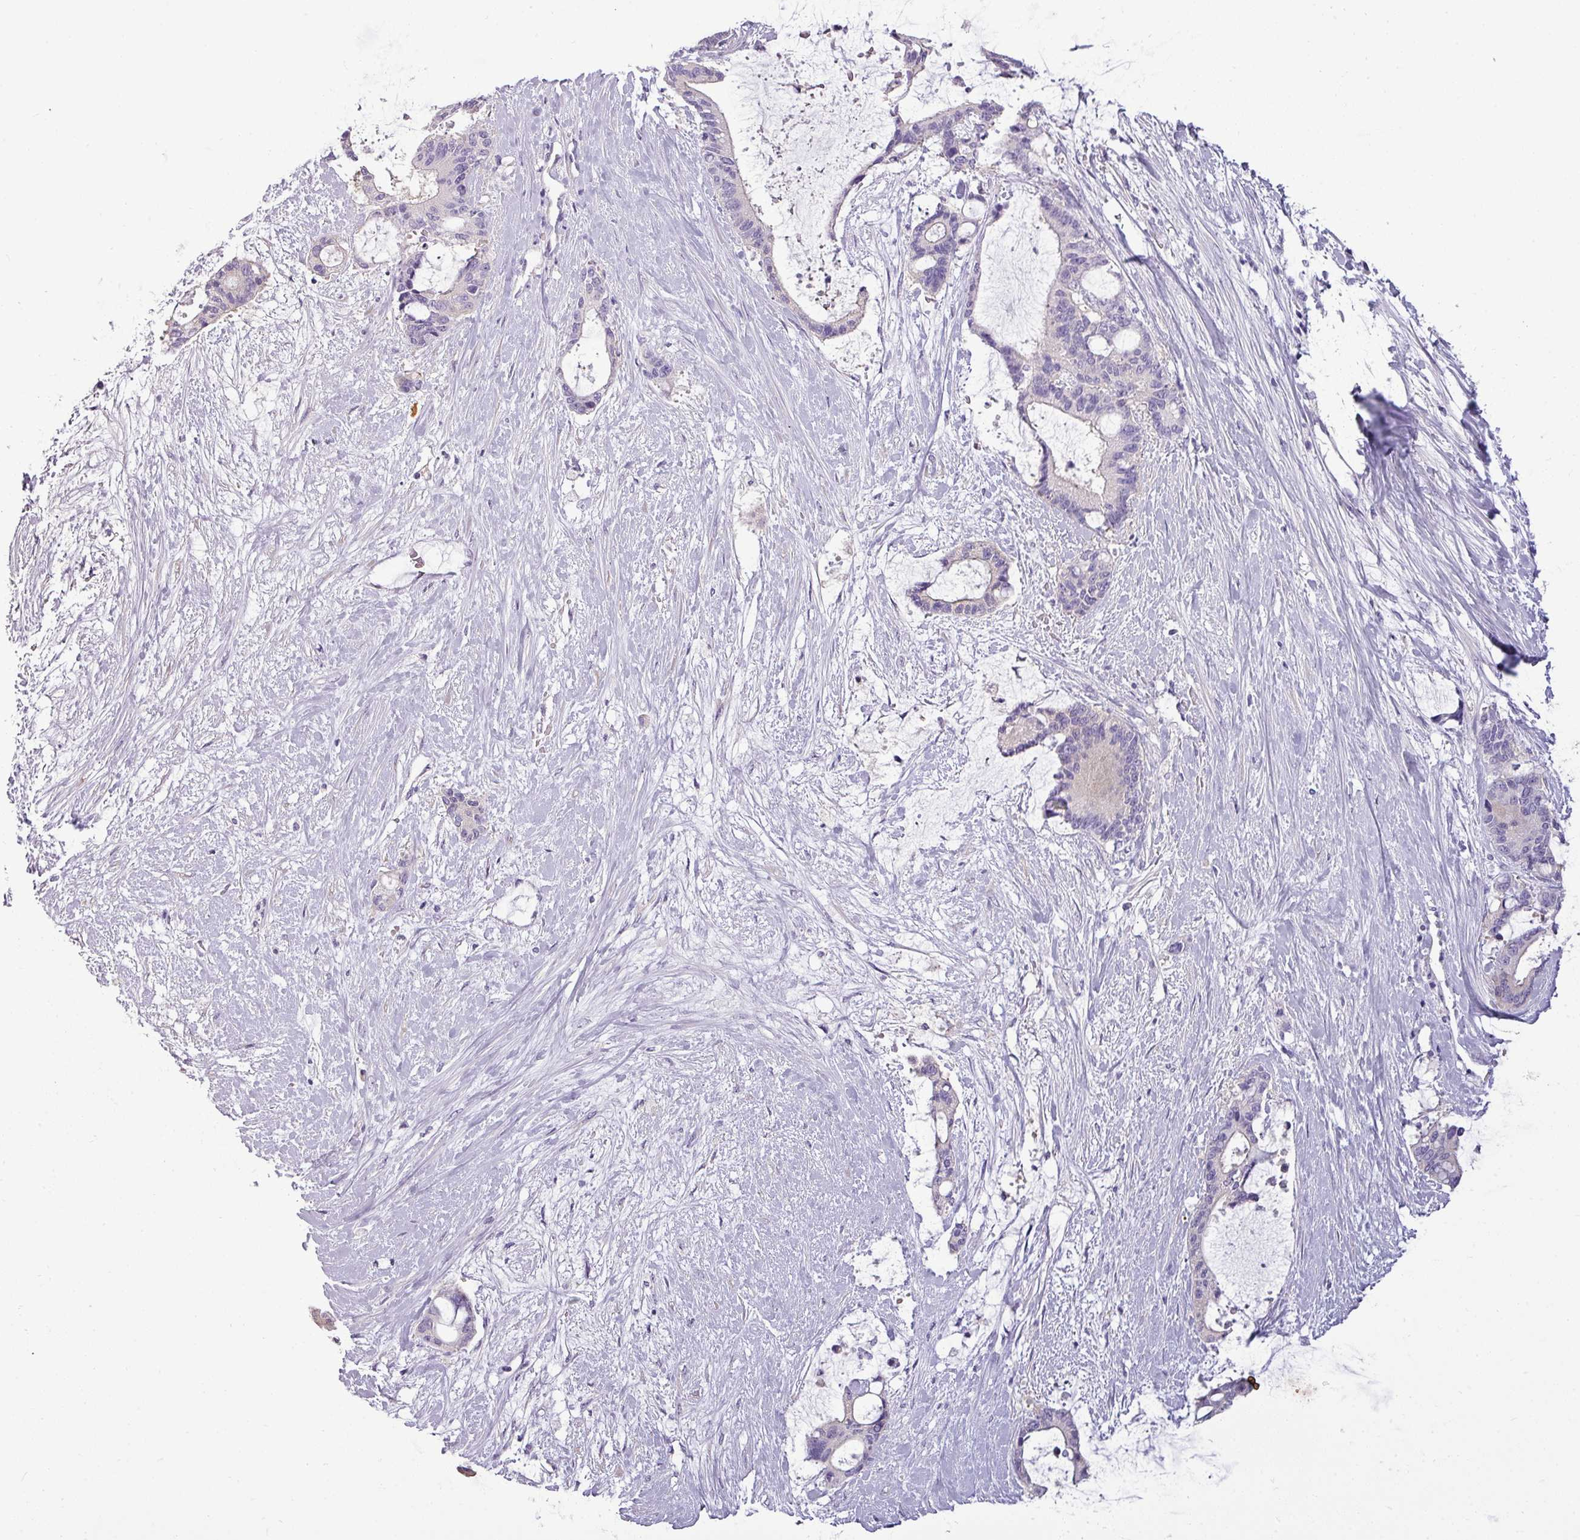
{"staining": {"intensity": "negative", "quantity": "none", "location": "none"}, "tissue": "liver cancer", "cell_type": "Tumor cells", "image_type": "cancer", "snomed": [{"axis": "morphology", "description": "Normal tissue, NOS"}, {"axis": "morphology", "description": "Cholangiocarcinoma"}, {"axis": "topography", "description": "Liver"}, {"axis": "topography", "description": "Peripheral nerve tissue"}], "caption": "Immunohistochemistry (IHC) histopathology image of neoplastic tissue: human liver cholangiocarcinoma stained with DAB (3,3'-diaminobenzidine) reveals no significant protein expression in tumor cells.", "gene": "DNAAF9", "patient": {"sex": "female", "age": 73}}